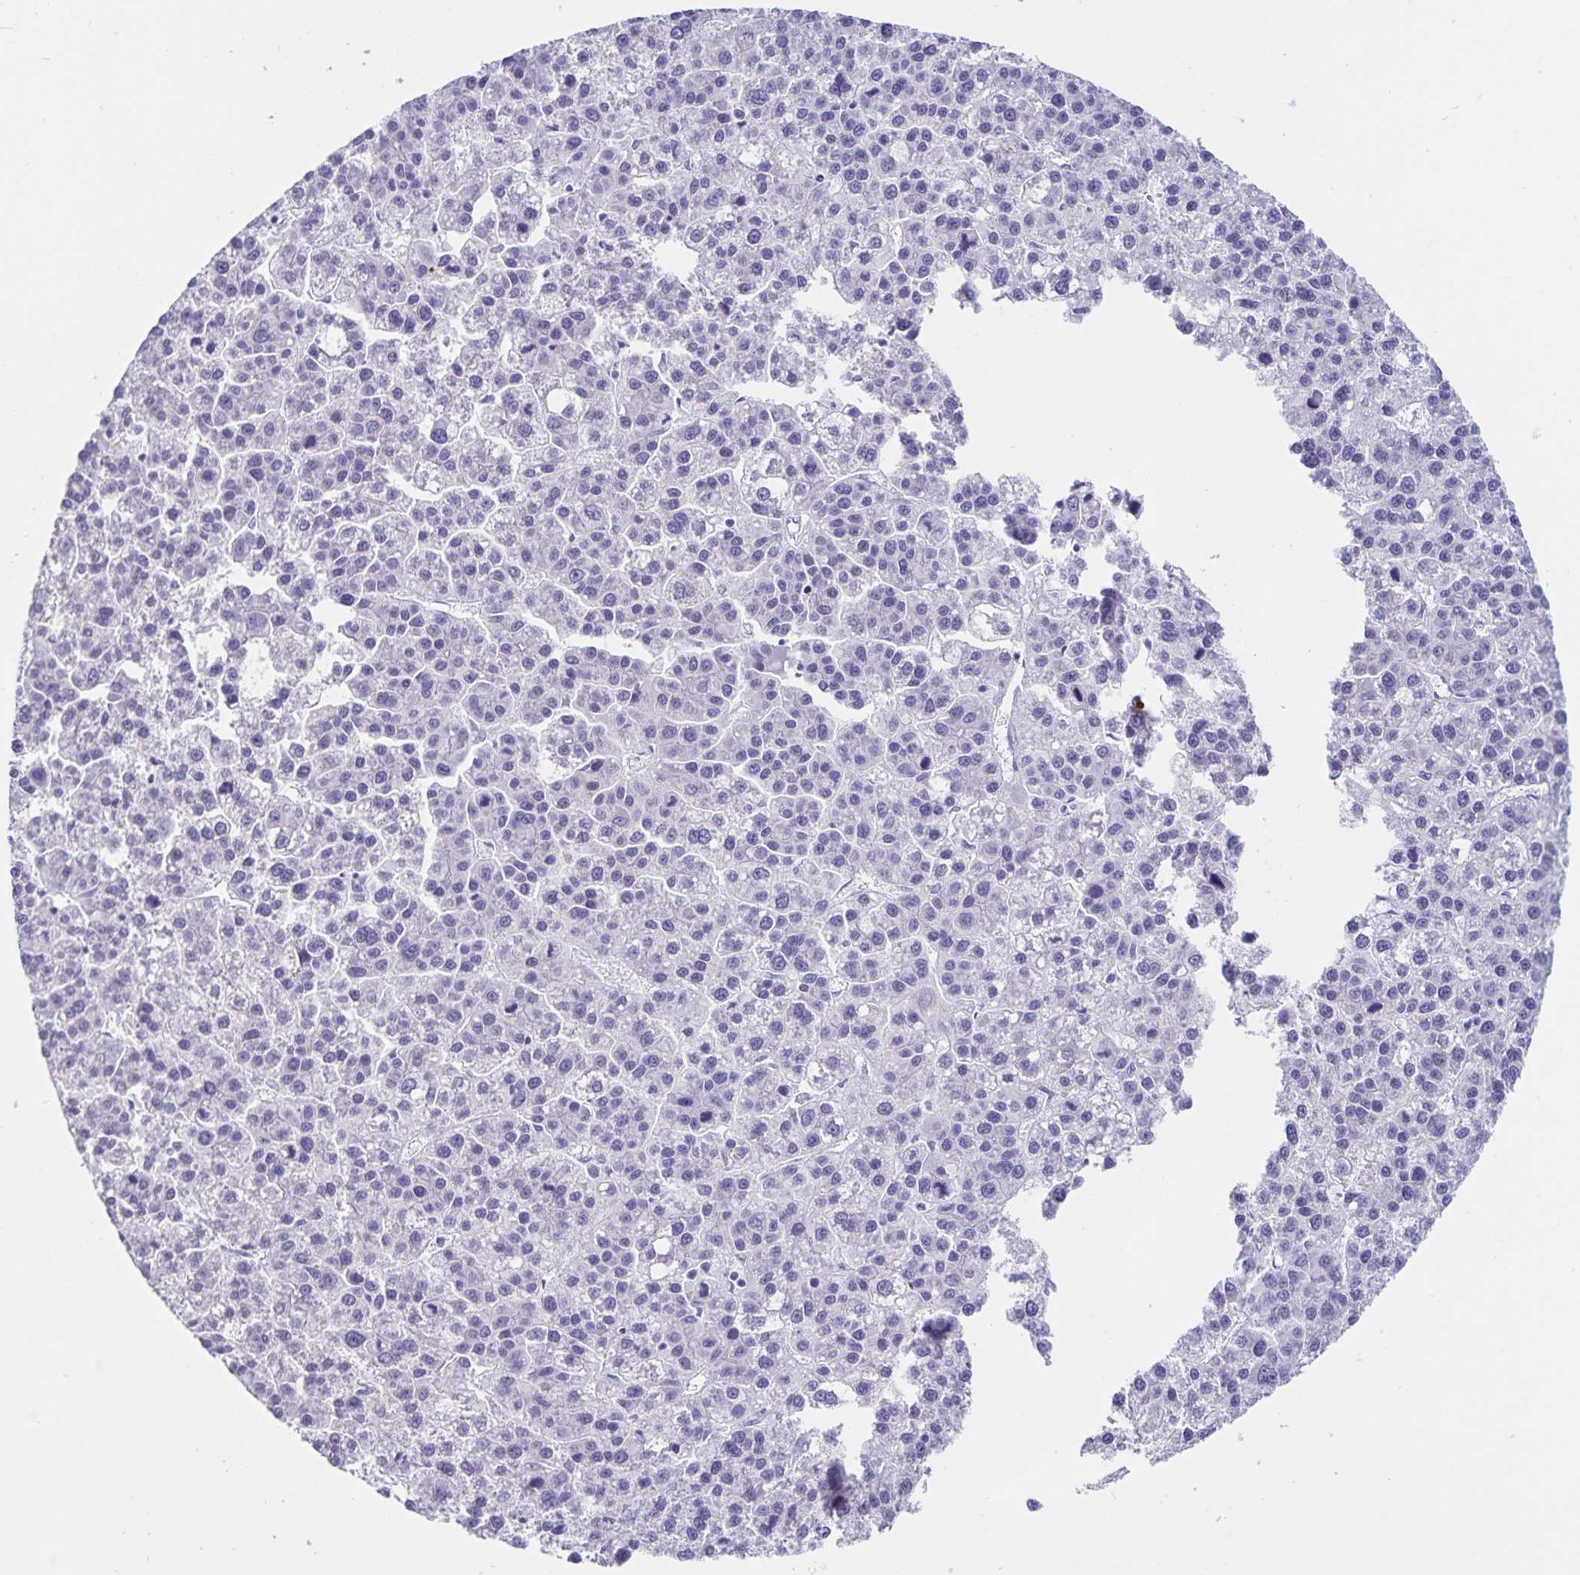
{"staining": {"intensity": "negative", "quantity": "none", "location": "none"}, "tissue": "liver cancer", "cell_type": "Tumor cells", "image_type": "cancer", "snomed": [{"axis": "morphology", "description": "Carcinoma, Hepatocellular, NOS"}, {"axis": "topography", "description": "Liver"}], "caption": "The micrograph exhibits no staining of tumor cells in hepatocellular carcinoma (liver). (DAB (3,3'-diaminobenzidine) immunohistochemistry with hematoxylin counter stain).", "gene": "GNLY", "patient": {"sex": "female", "age": 58}}